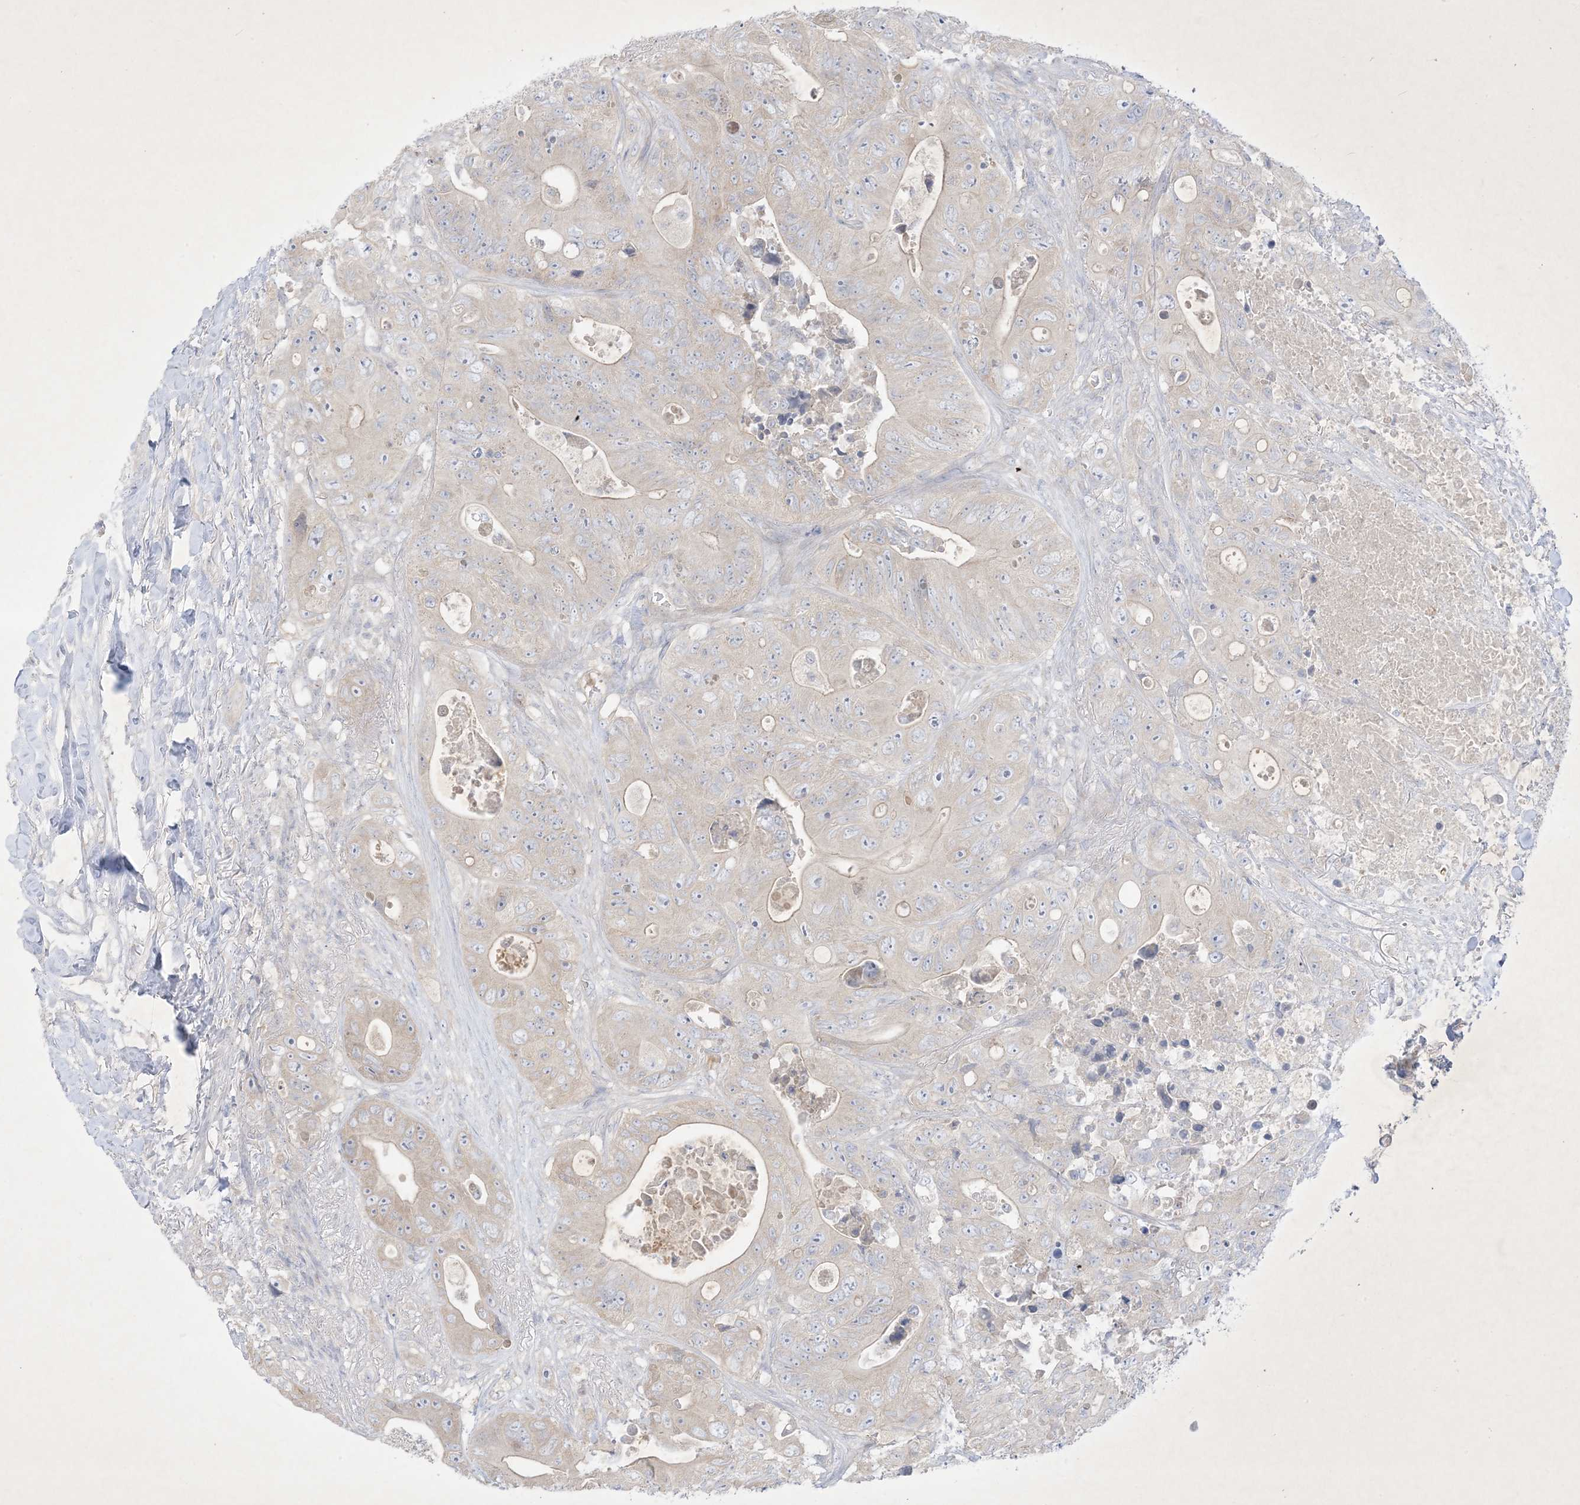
{"staining": {"intensity": "negative", "quantity": "none", "location": "none"}, "tissue": "colorectal cancer", "cell_type": "Tumor cells", "image_type": "cancer", "snomed": [{"axis": "morphology", "description": "Adenocarcinoma, NOS"}, {"axis": "topography", "description": "Colon"}], "caption": "Adenocarcinoma (colorectal) was stained to show a protein in brown. There is no significant expression in tumor cells.", "gene": "PLEKHA3", "patient": {"sex": "female", "age": 46}}